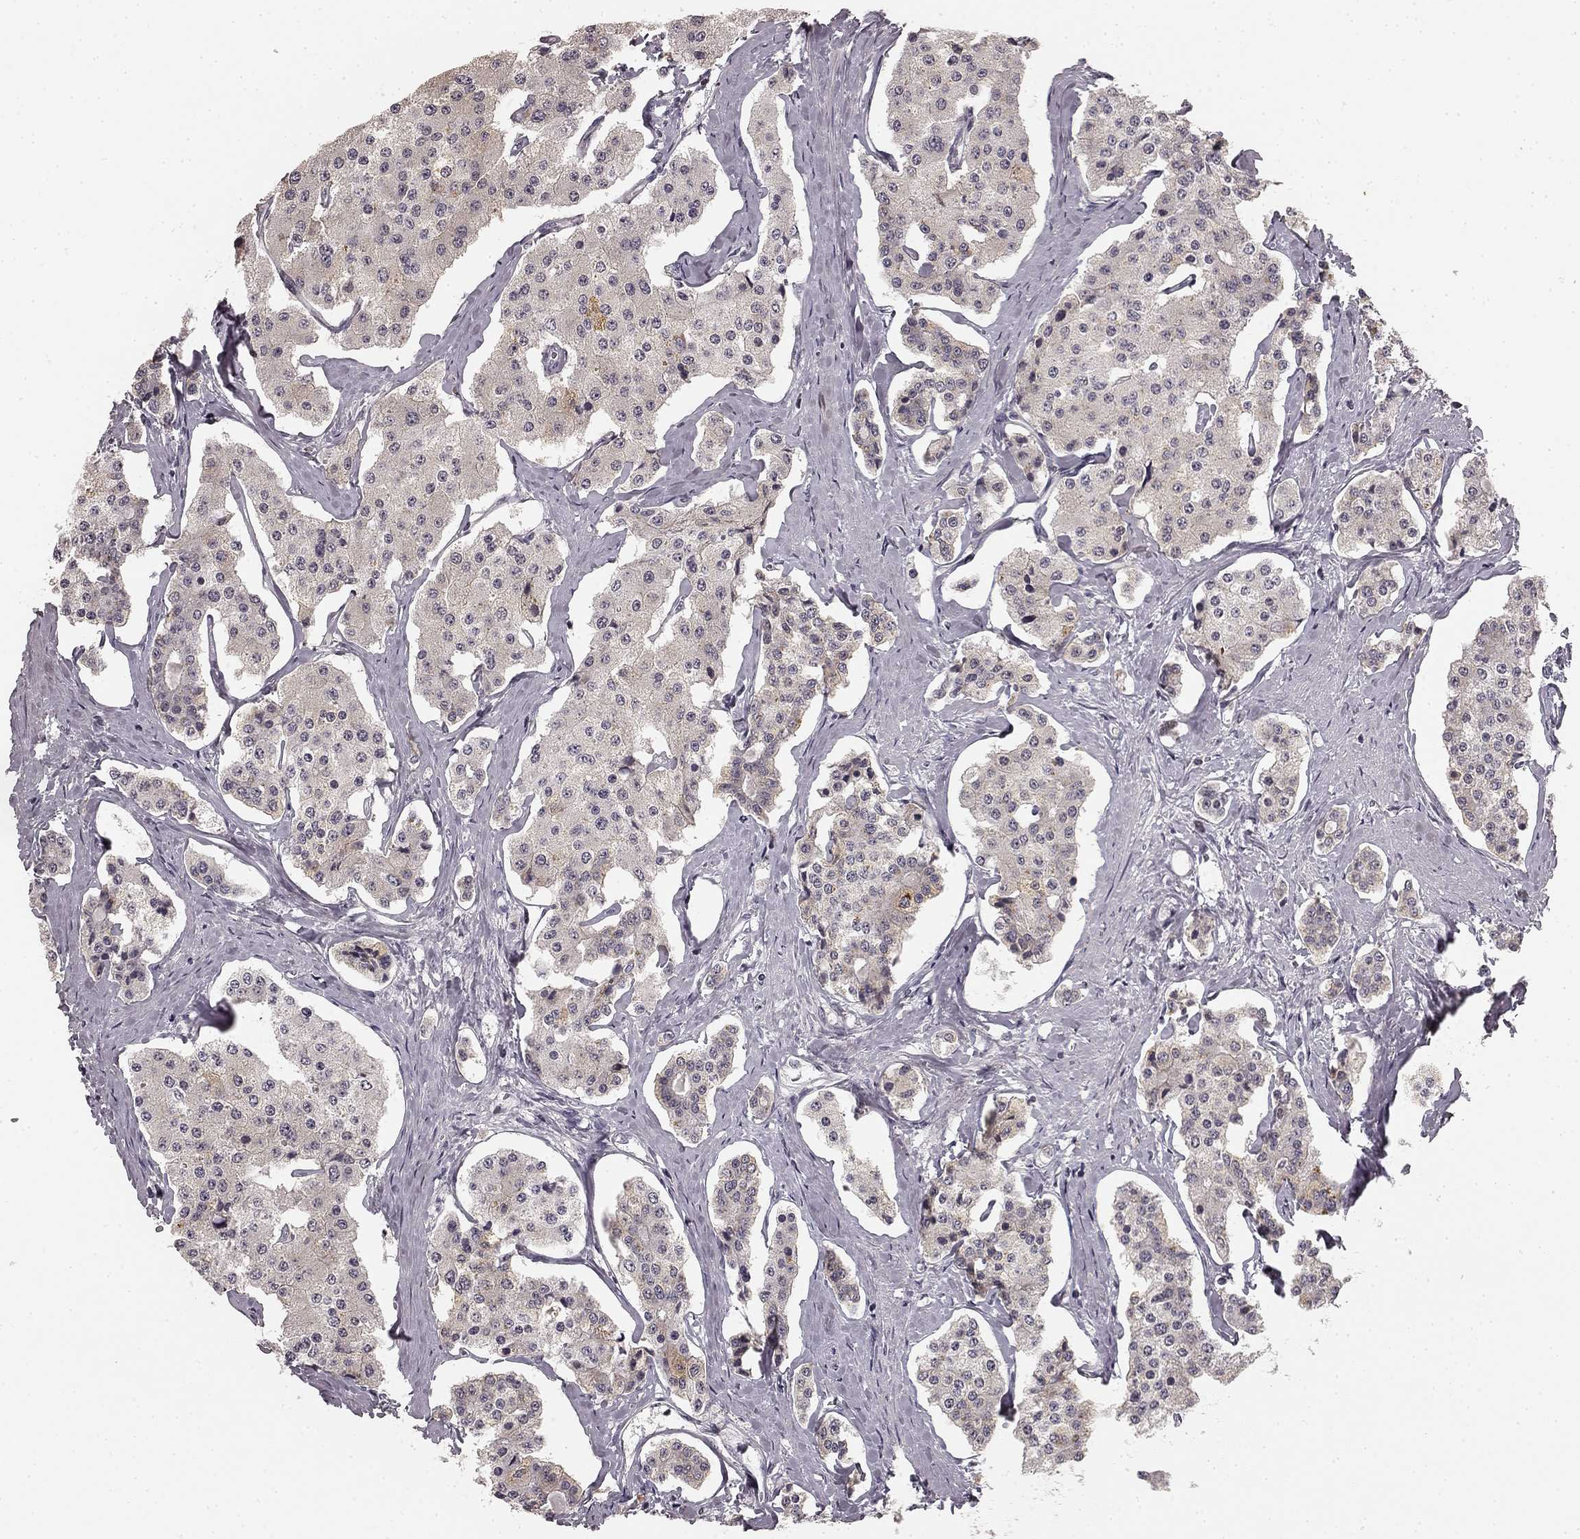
{"staining": {"intensity": "negative", "quantity": "none", "location": "none"}, "tissue": "carcinoid", "cell_type": "Tumor cells", "image_type": "cancer", "snomed": [{"axis": "morphology", "description": "Carcinoid, malignant, NOS"}, {"axis": "topography", "description": "Small intestine"}], "caption": "The IHC histopathology image has no significant expression in tumor cells of carcinoid tissue.", "gene": "HCN4", "patient": {"sex": "female", "age": 65}}